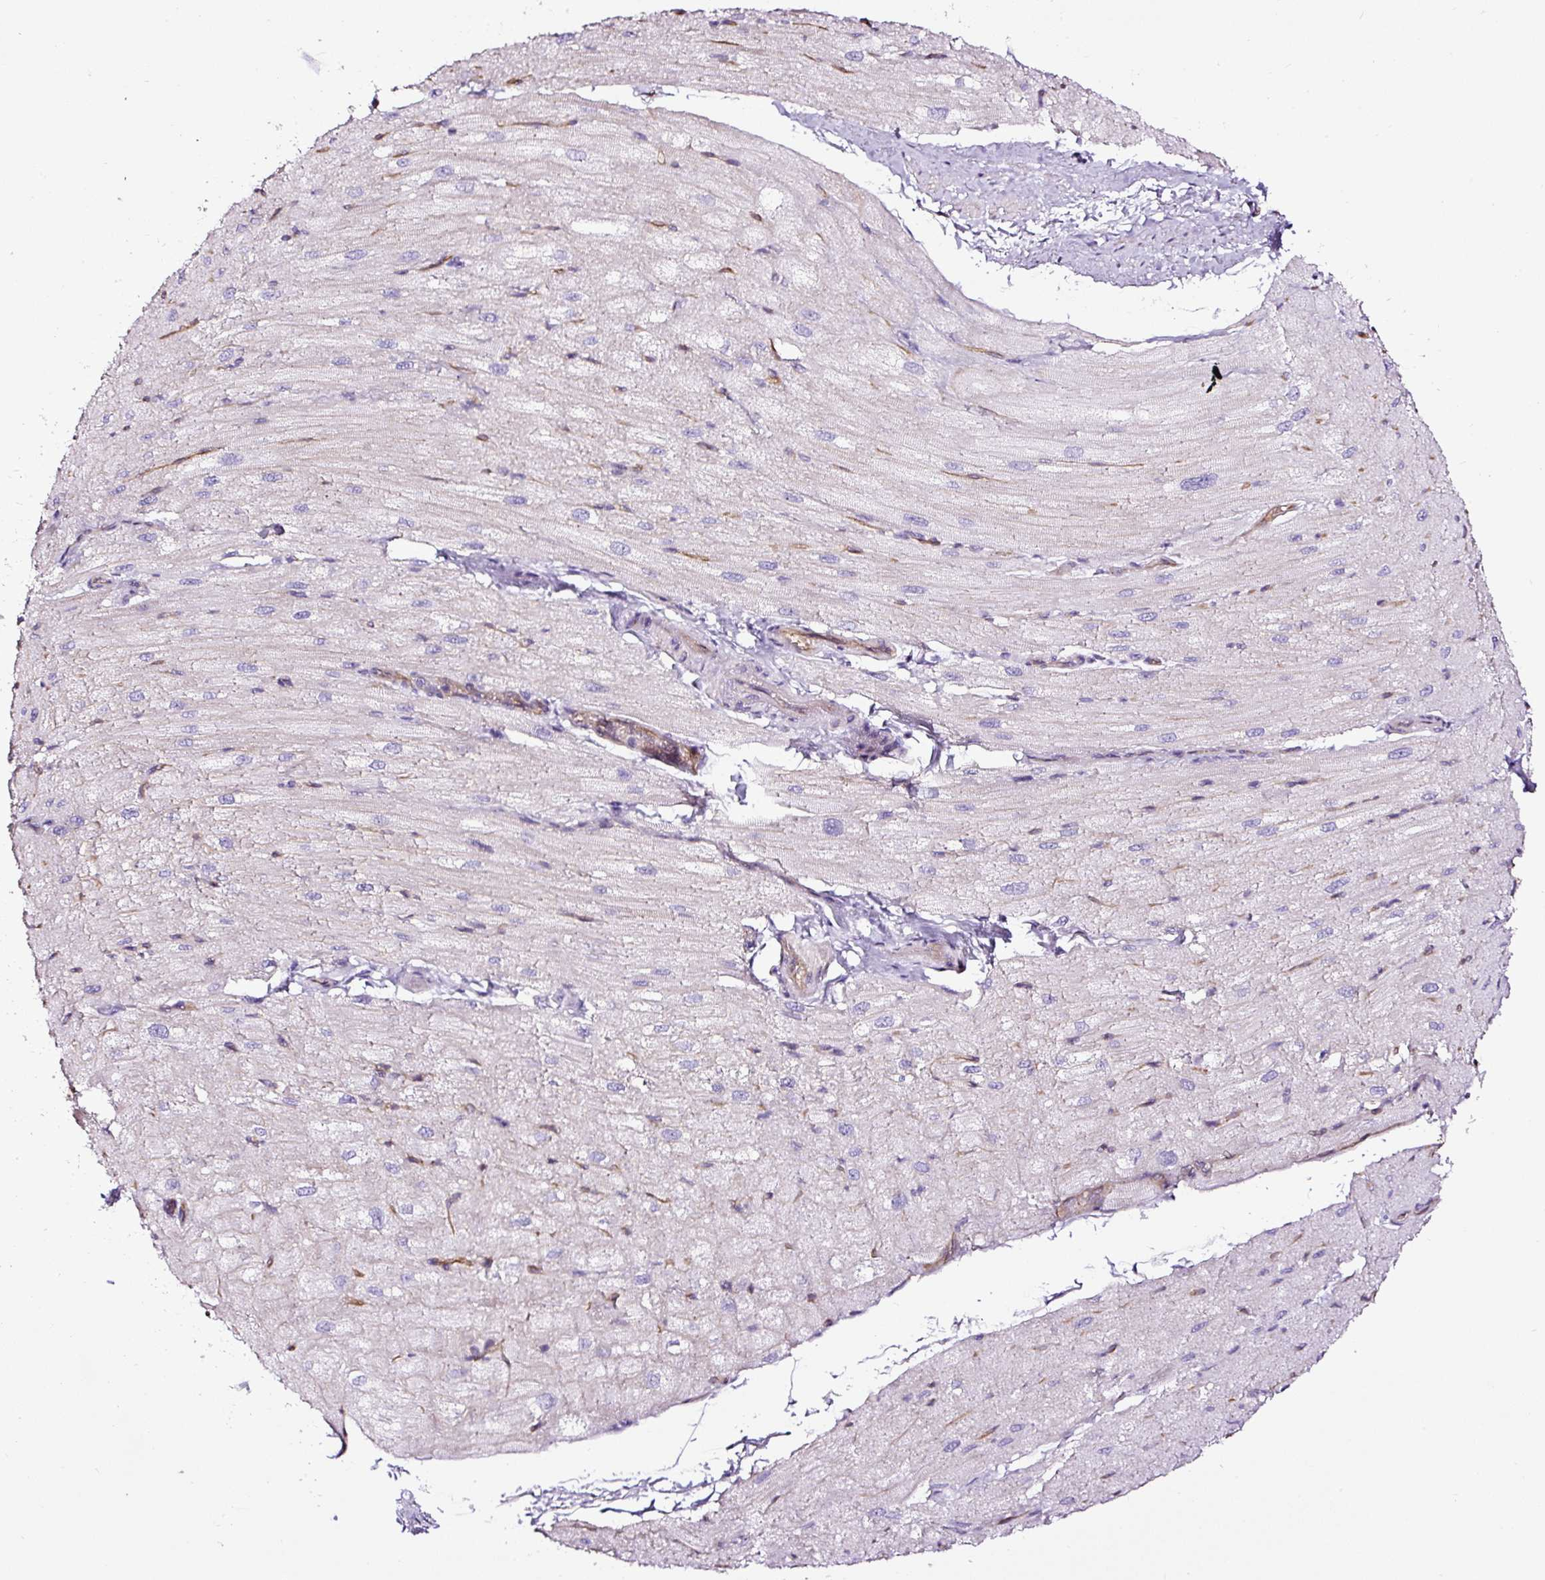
{"staining": {"intensity": "negative", "quantity": "none", "location": "none"}, "tissue": "heart muscle", "cell_type": "Cardiomyocytes", "image_type": "normal", "snomed": [{"axis": "morphology", "description": "Normal tissue, NOS"}, {"axis": "topography", "description": "Heart"}], "caption": "This histopathology image is of benign heart muscle stained with IHC to label a protein in brown with the nuclei are counter-stained blue. There is no positivity in cardiomyocytes. (DAB (3,3'-diaminobenzidine) immunohistochemistry, high magnification).", "gene": "SLC7A8", "patient": {"sex": "male", "age": 62}}